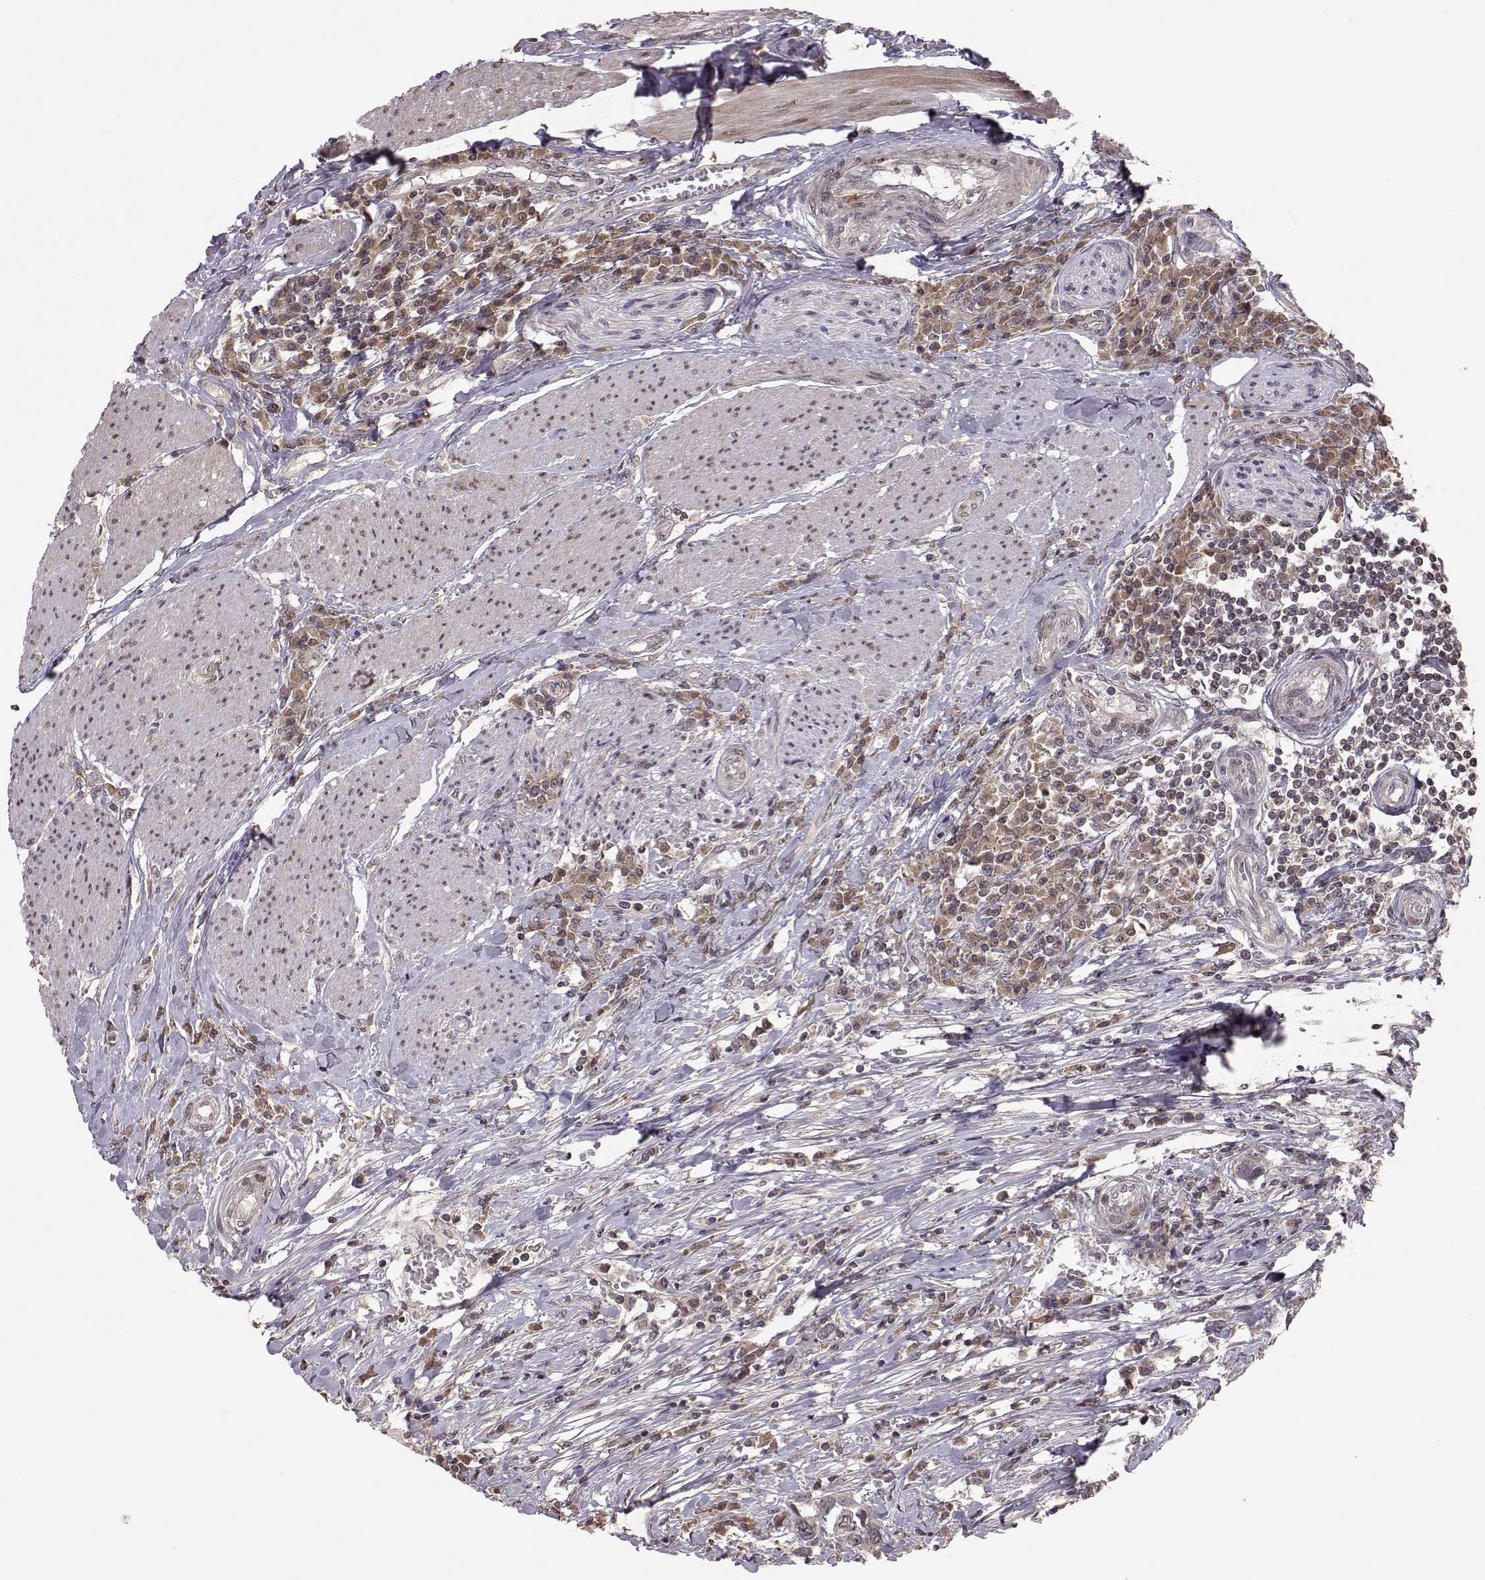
{"staining": {"intensity": "moderate", "quantity": "25%-75%", "location": "cytoplasmic/membranous"}, "tissue": "urothelial cancer", "cell_type": "Tumor cells", "image_type": "cancer", "snomed": [{"axis": "morphology", "description": "Urothelial carcinoma, NOS"}, {"axis": "morphology", "description": "Urothelial carcinoma, High grade"}, {"axis": "topography", "description": "Urinary bladder"}], "caption": "The photomicrograph shows a brown stain indicating the presence of a protein in the cytoplasmic/membranous of tumor cells in urothelial cancer. The staining was performed using DAB (3,3'-diaminobenzidine) to visualize the protein expression in brown, while the nuclei were stained in blue with hematoxylin (Magnification: 20x).", "gene": "PLEKHG3", "patient": {"sex": "male", "age": 63}}